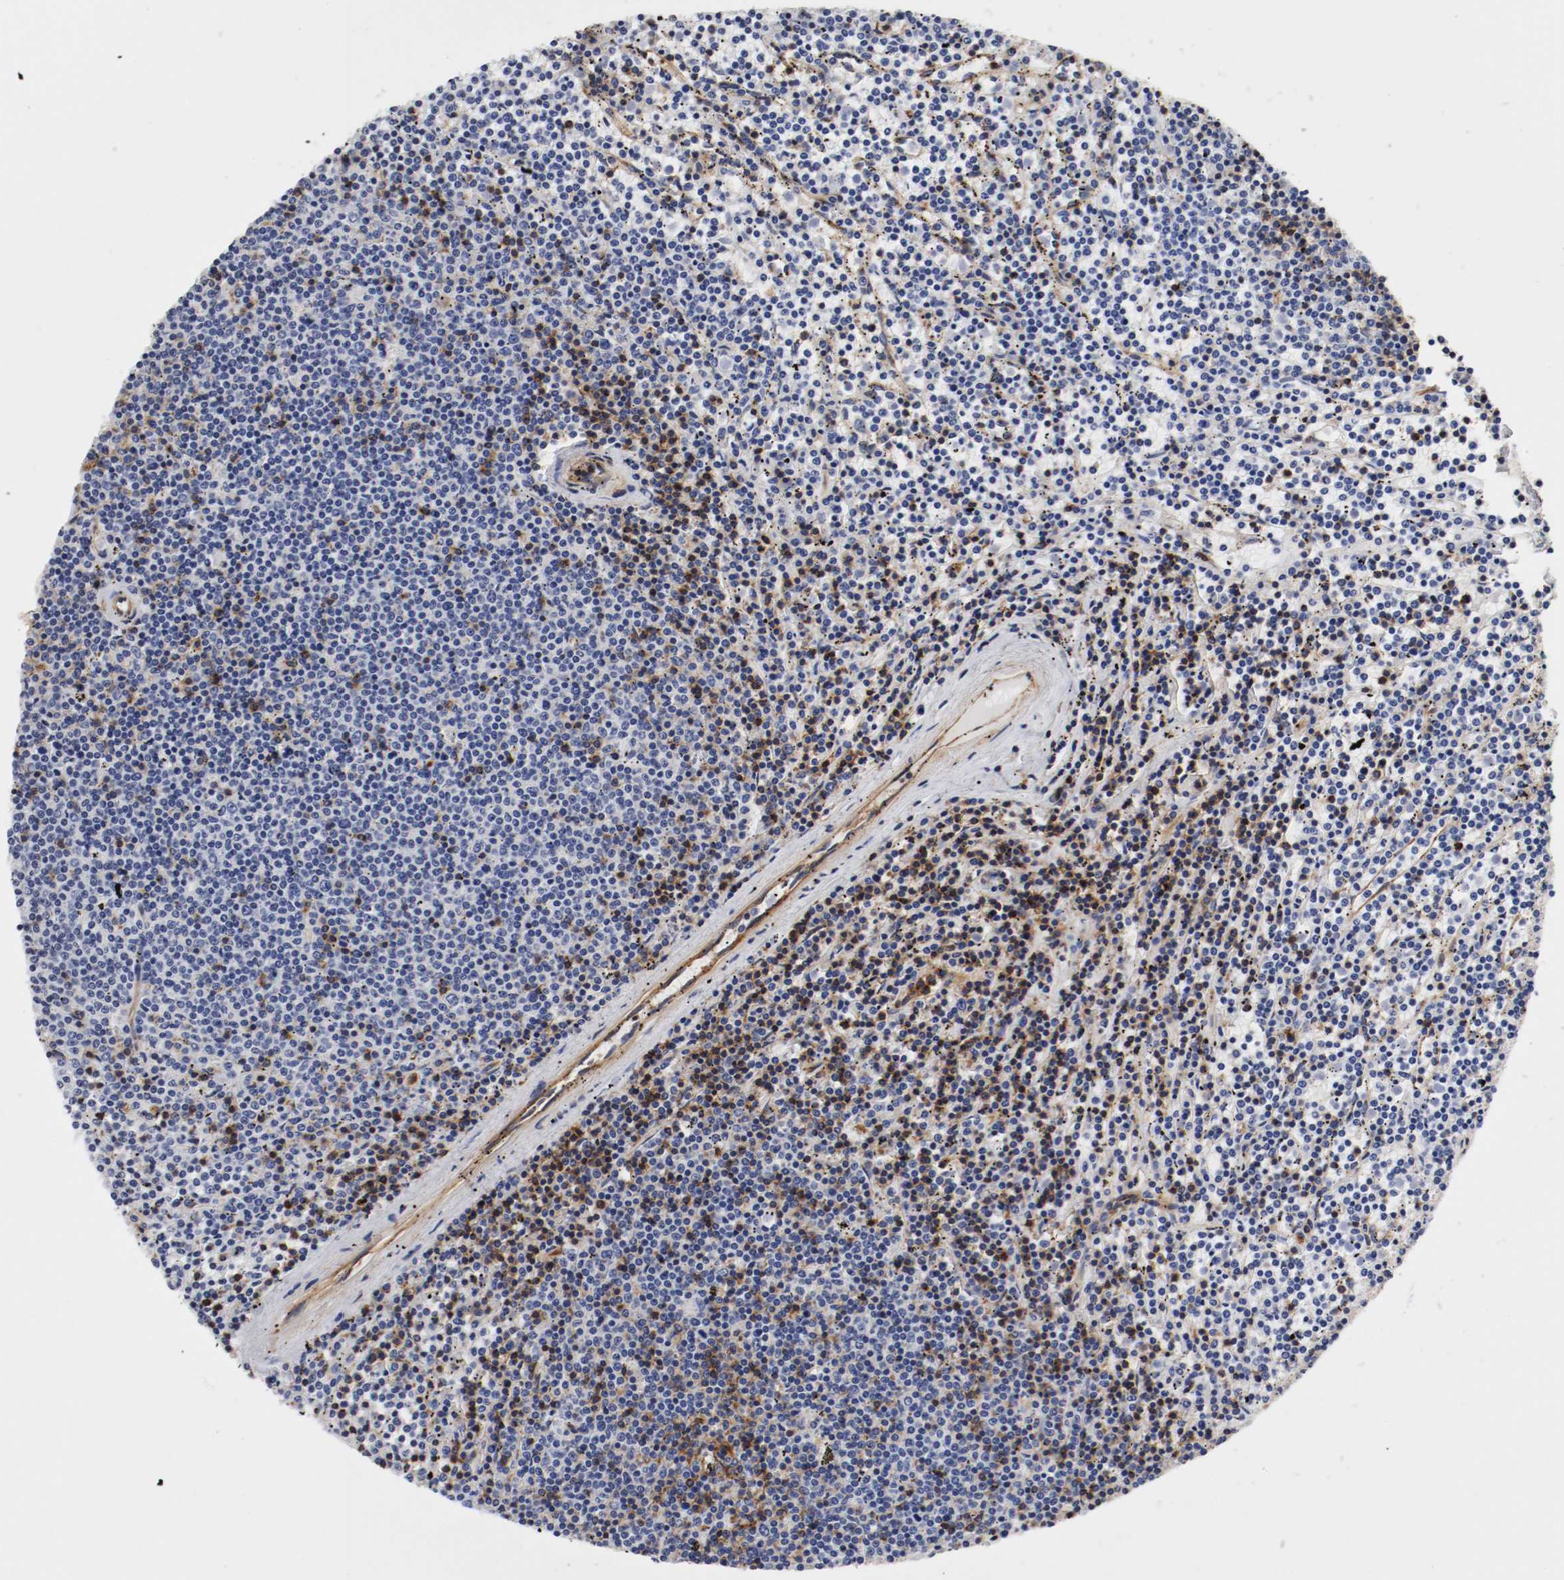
{"staining": {"intensity": "negative", "quantity": "none", "location": "none"}, "tissue": "lymphoma", "cell_type": "Tumor cells", "image_type": "cancer", "snomed": [{"axis": "morphology", "description": "Malignant lymphoma, non-Hodgkin's type, Low grade"}, {"axis": "topography", "description": "Spleen"}], "caption": "Immunohistochemistry of human low-grade malignant lymphoma, non-Hodgkin's type demonstrates no staining in tumor cells.", "gene": "IFITM1", "patient": {"sex": "female", "age": 50}}